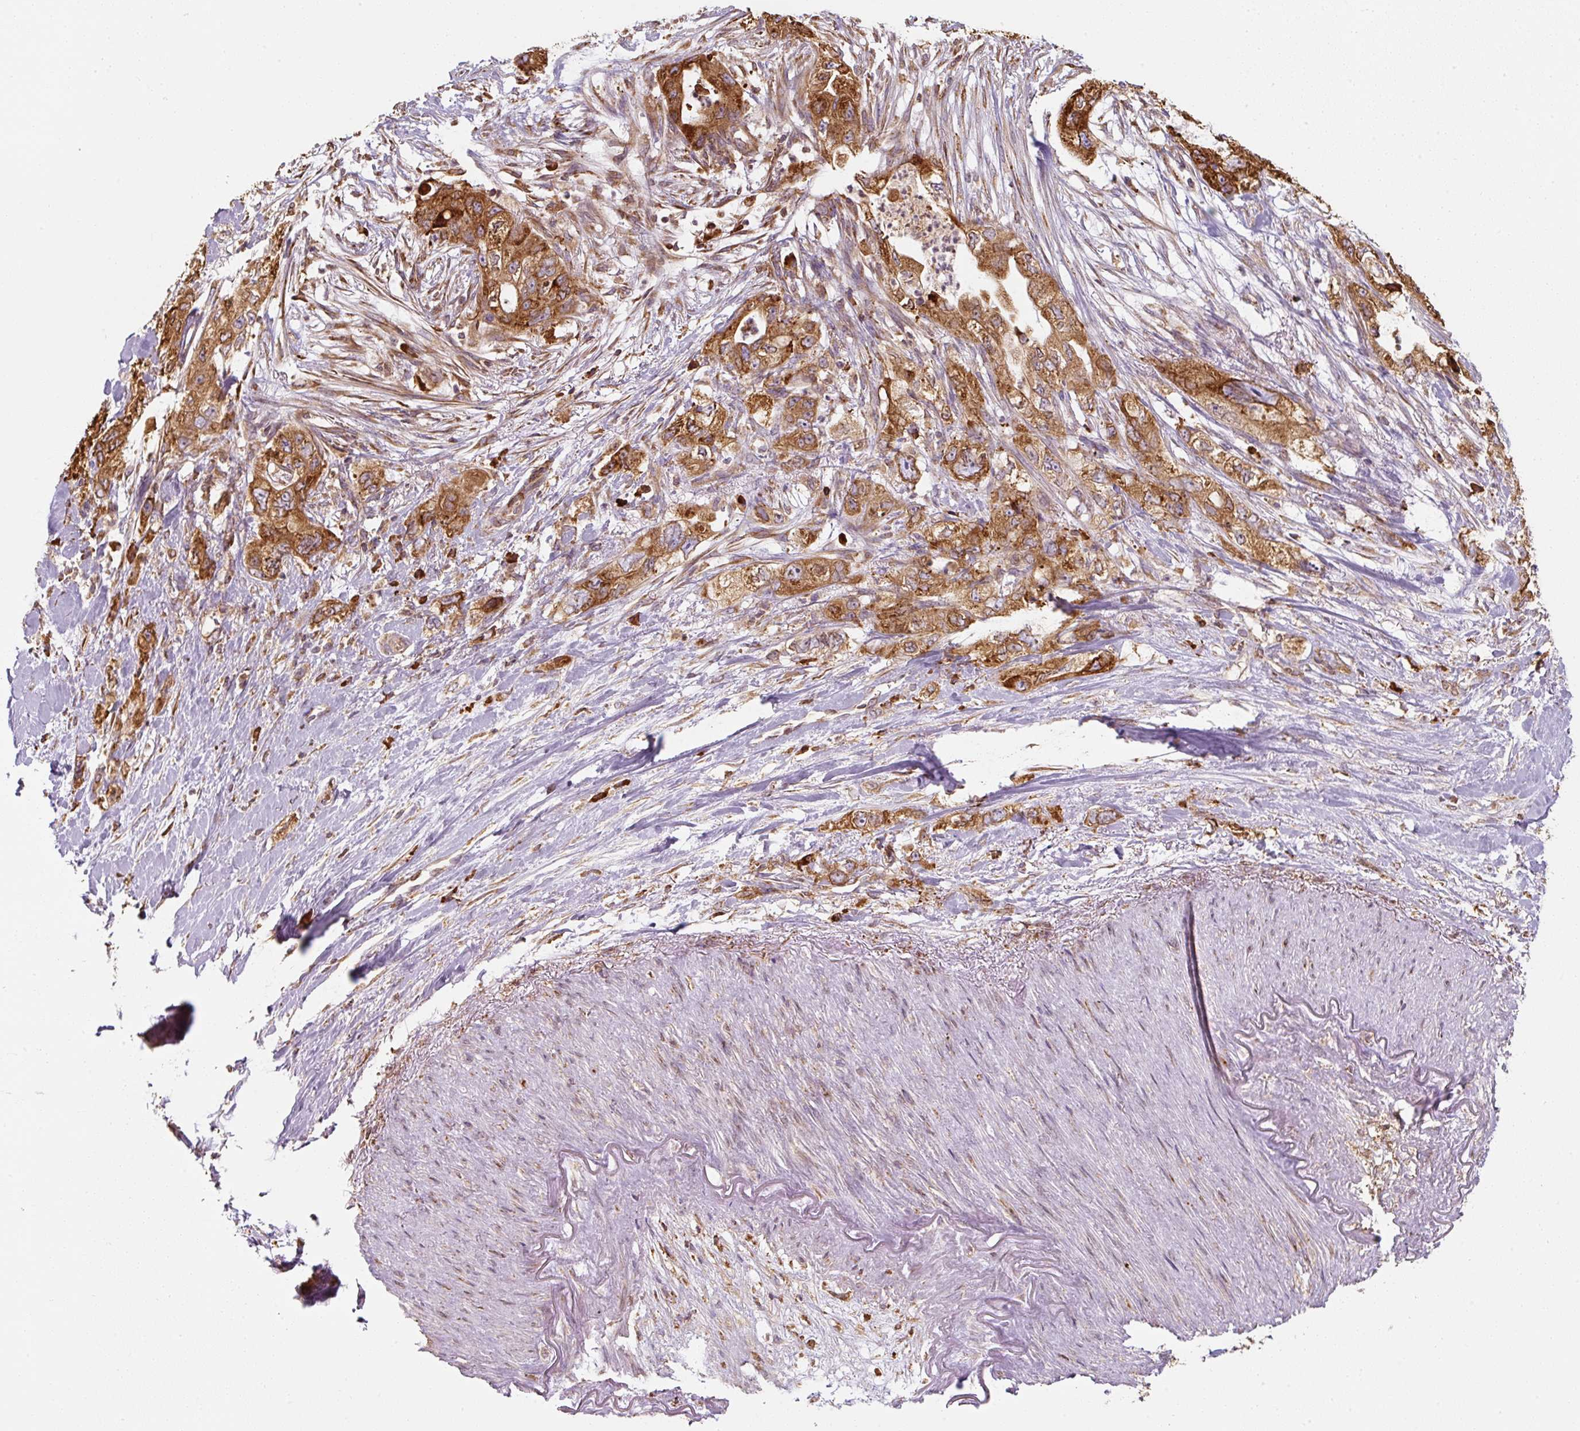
{"staining": {"intensity": "moderate", "quantity": ">75%", "location": "cytoplasmic/membranous"}, "tissue": "pancreatic cancer", "cell_type": "Tumor cells", "image_type": "cancer", "snomed": [{"axis": "morphology", "description": "Adenocarcinoma, NOS"}, {"axis": "topography", "description": "Pancreas"}], "caption": "Moderate cytoplasmic/membranous positivity for a protein is identified in approximately >75% of tumor cells of pancreatic cancer (adenocarcinoma) using IHC.", "gene": "PRKCSH", "patient": {"sex": "female", "age": 73}}